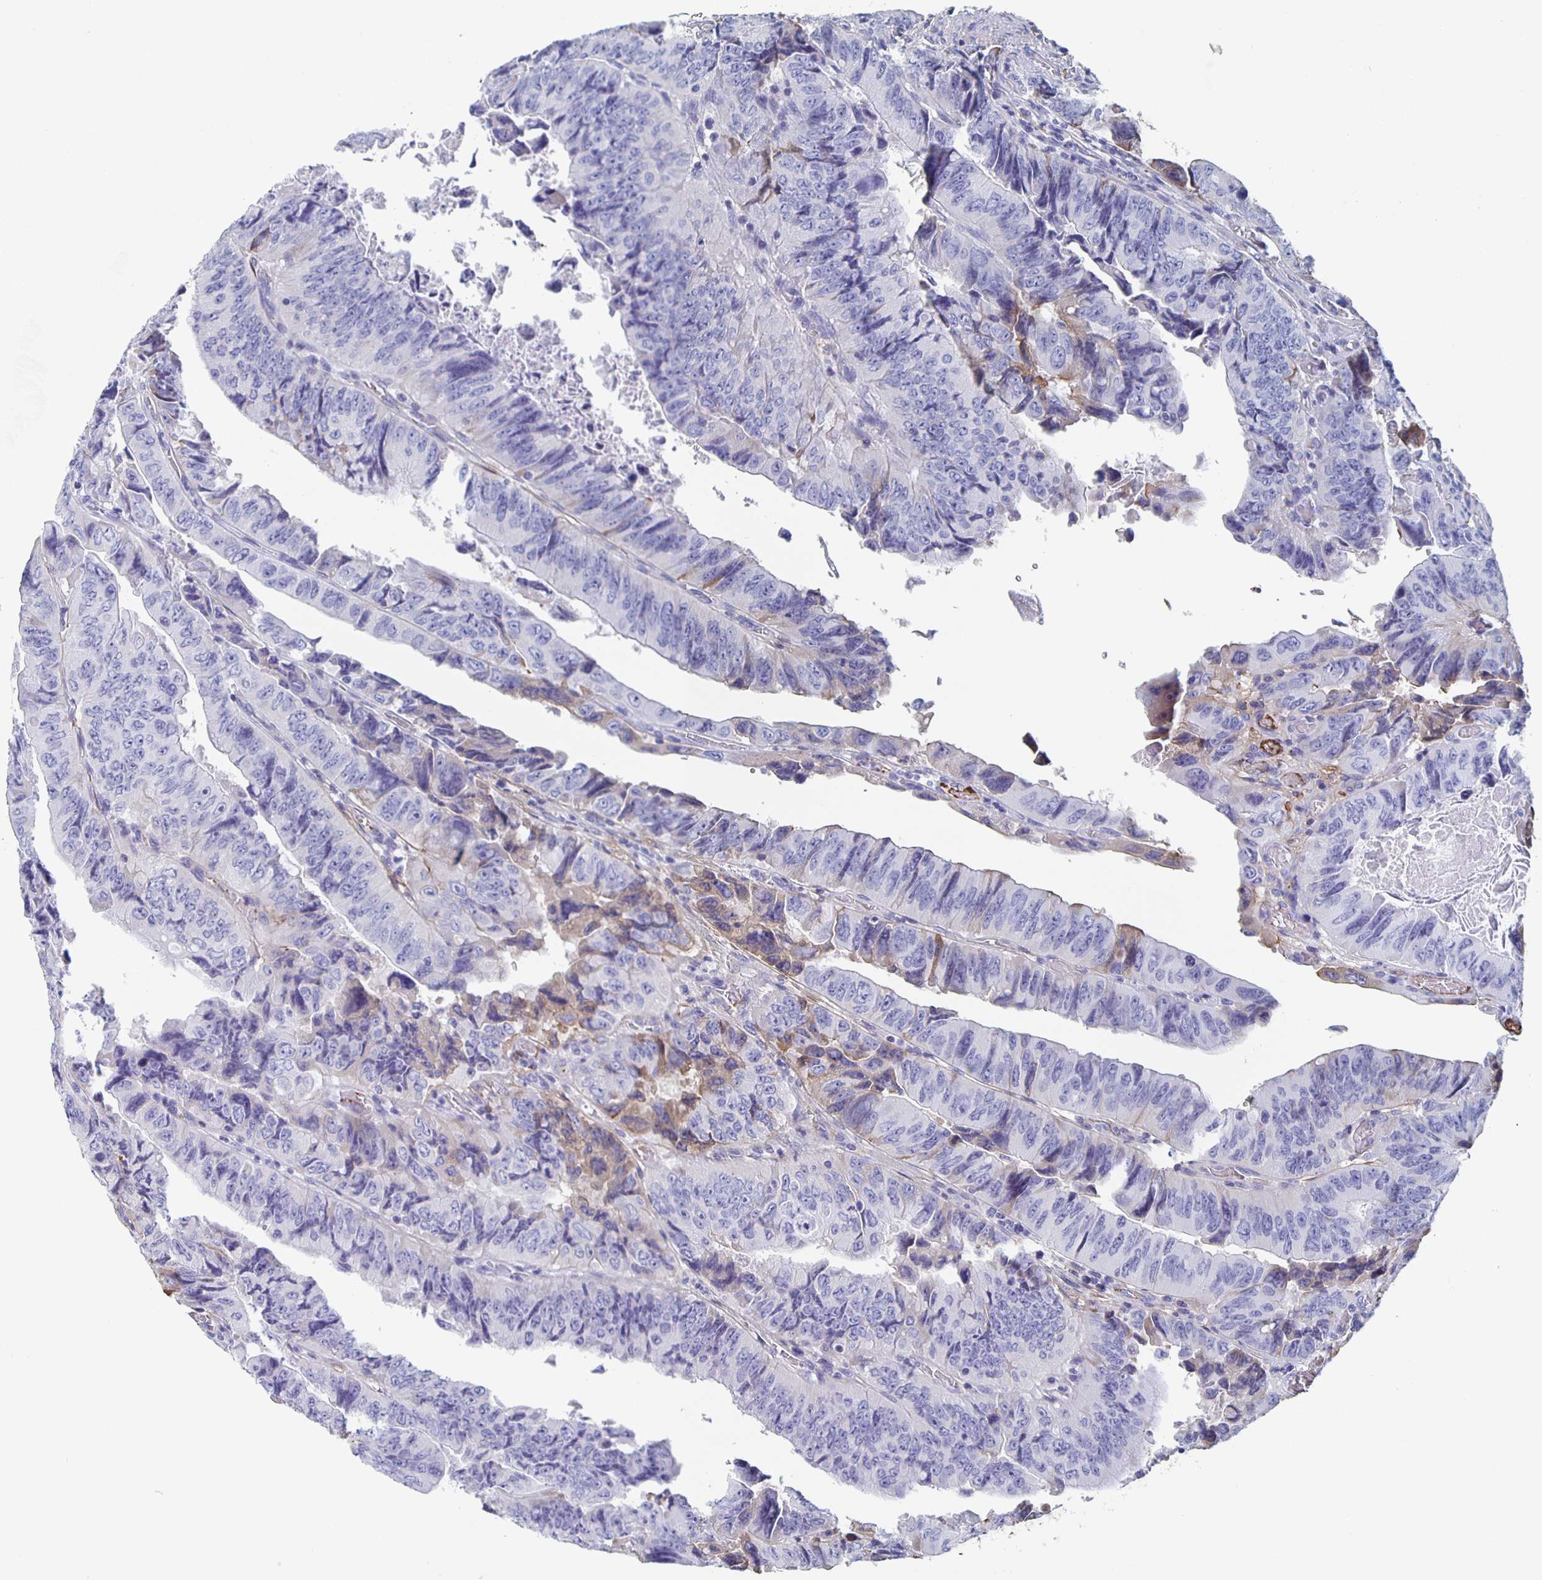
{"staining": {"intensity": "weak", "quantity": "<25%", "location": "cytoplasmic/membranous"}, "tissue": "colorectal cancer", "cell_type": "Tumor cells", "image_type": "cancer", "snomed": [{"axis": "morphology", "description": "Adenocarcinoma, NOS"}, {"axis": "topography", "description": "Colon"}], "caption": "Protein analysis of colorectal cancer exhibits no significant expression in tumor cells.", "gene": "FGA", "patient": {"sex": "female", "age": 84}}